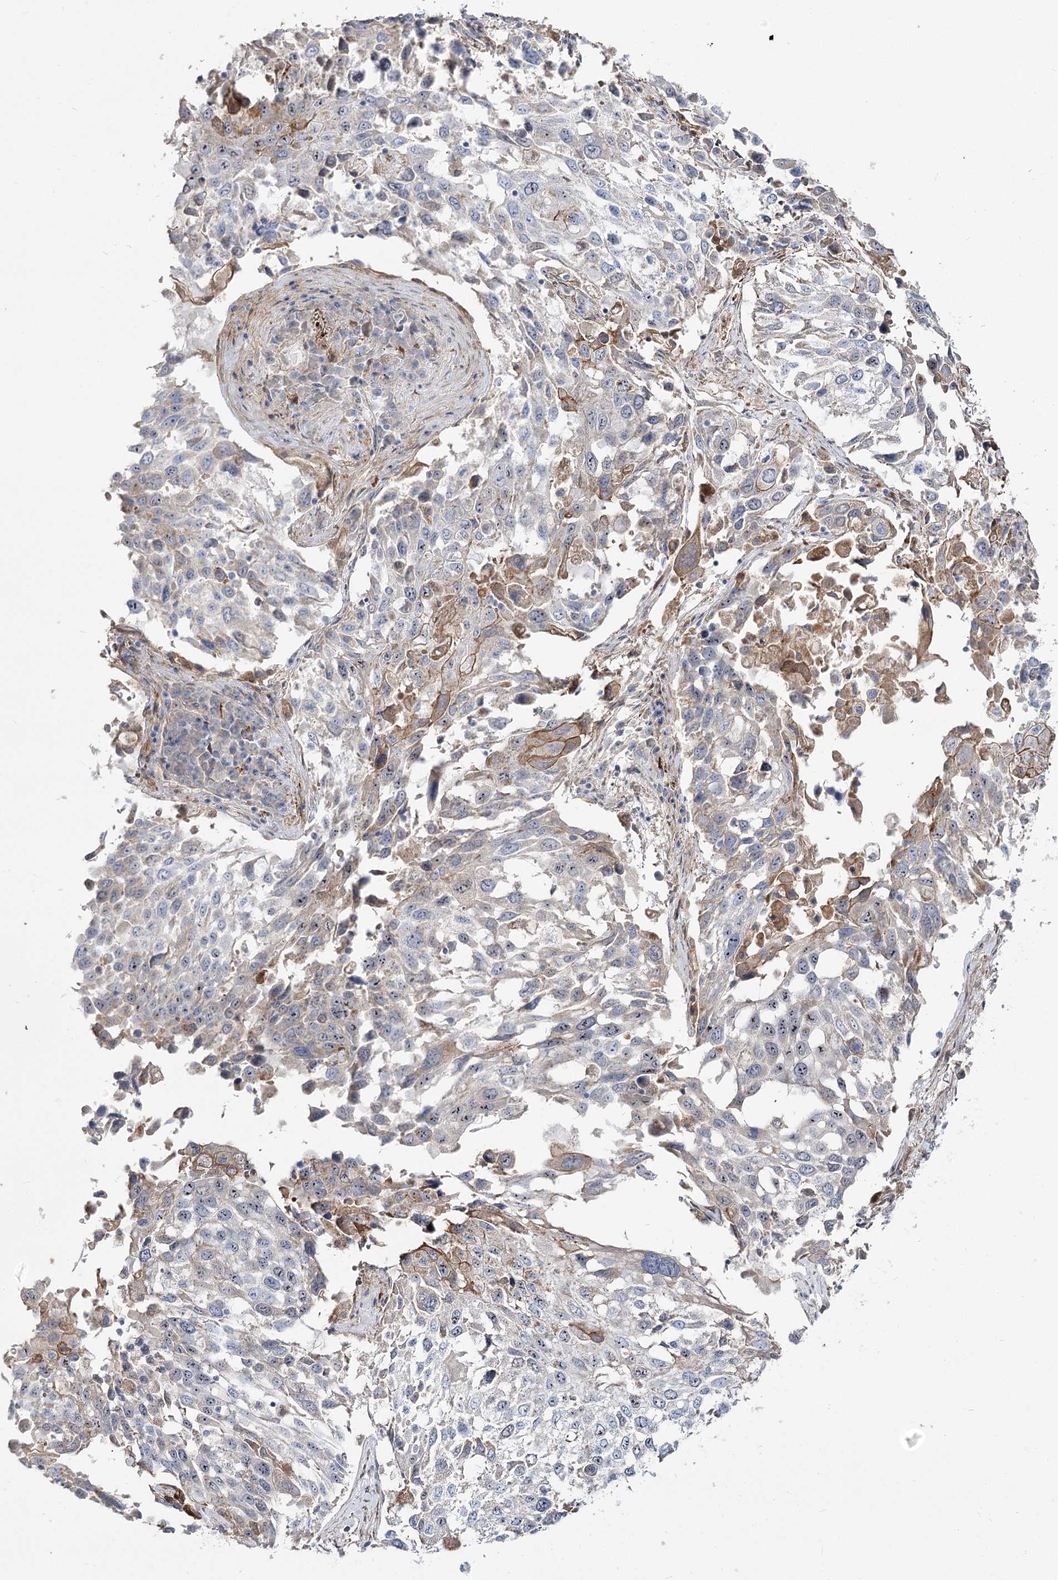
{"staining": {"intensity": "moderate", "quantity": "<25%", "location": "cytoplasmic/membranous,nuclear"}, "tissue": "lung cancer", "cell_type": "Tumor cells", "image_type": "cancer", "snomed": [{"axis": "morphology", "description": "Squamous cell carcinoma, NOS"}, {"axis": "topography", "description": "Lung"}], "caption": "Immunohistochemistry (IHC) (DAB (3,3'-diaminobenzidine)) staining of human squamous cell carcinoma (lung) exhibits moderate cytoplasmic/membranous and nuclear protein staining in about <25% of tumor cells.", "gene": "SUOX", "patient": {"sex": "male", "age": 65}}